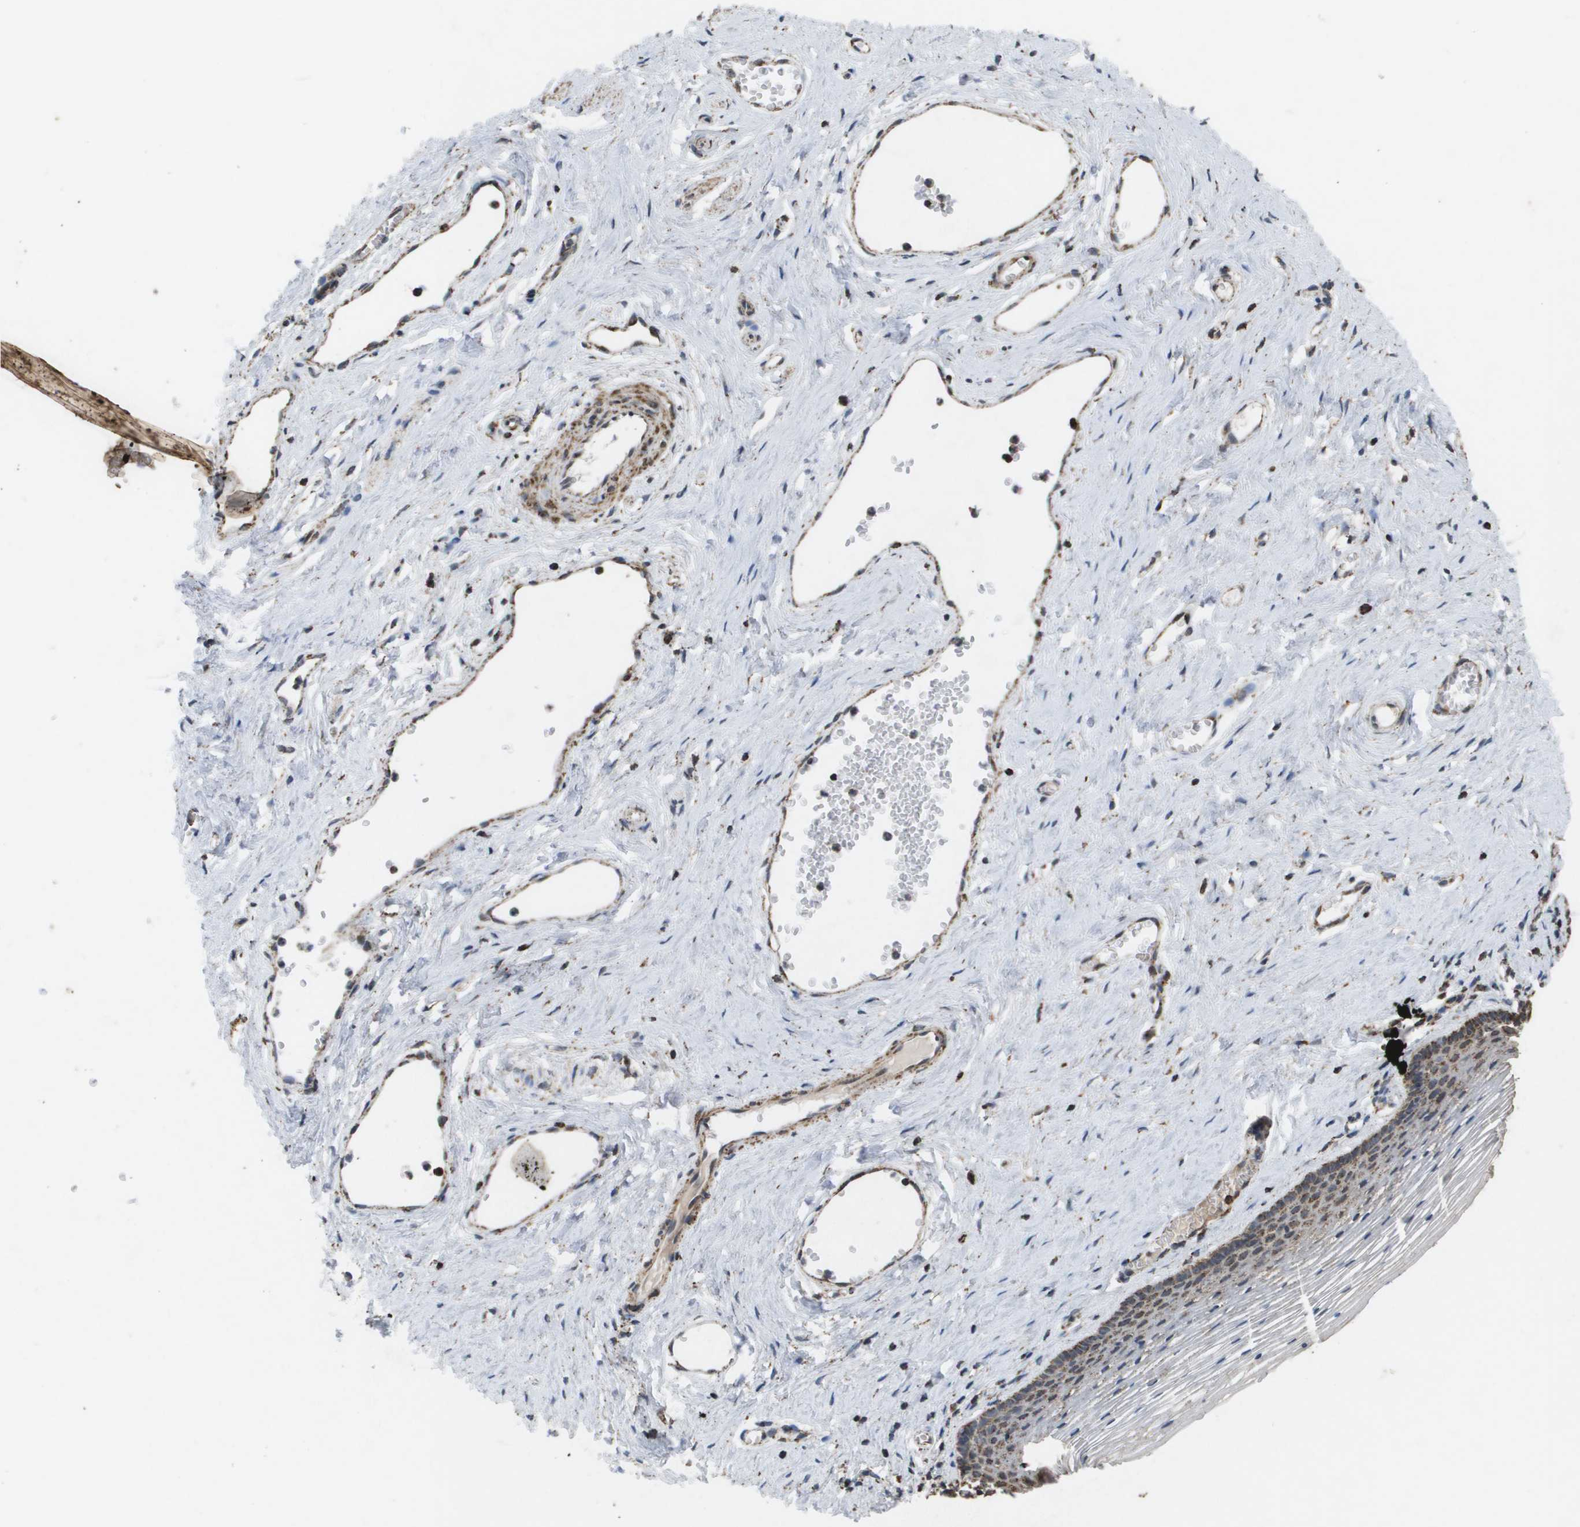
{"staining": {"intensity": "moderate", "quantity": ">75%", "location": "cytoplasmic/membranous"}, "tissue": "vagina", "cell_type": "Squamous epithelial cells", "image_type": "normal", "snomed": [{"axis": "morphology", "description": "Normal tissue, NOS"}, {"axis": "topography", "description": "Vagina"}], "caption": "This is a photomicrograph of IHC staining of benign vagina, which shows moderate expression in the cytoplasmic/membranous of squamous epithelial cells.", "gene": "HSPE1", "patient": {"sex": "female", "age": 32}}